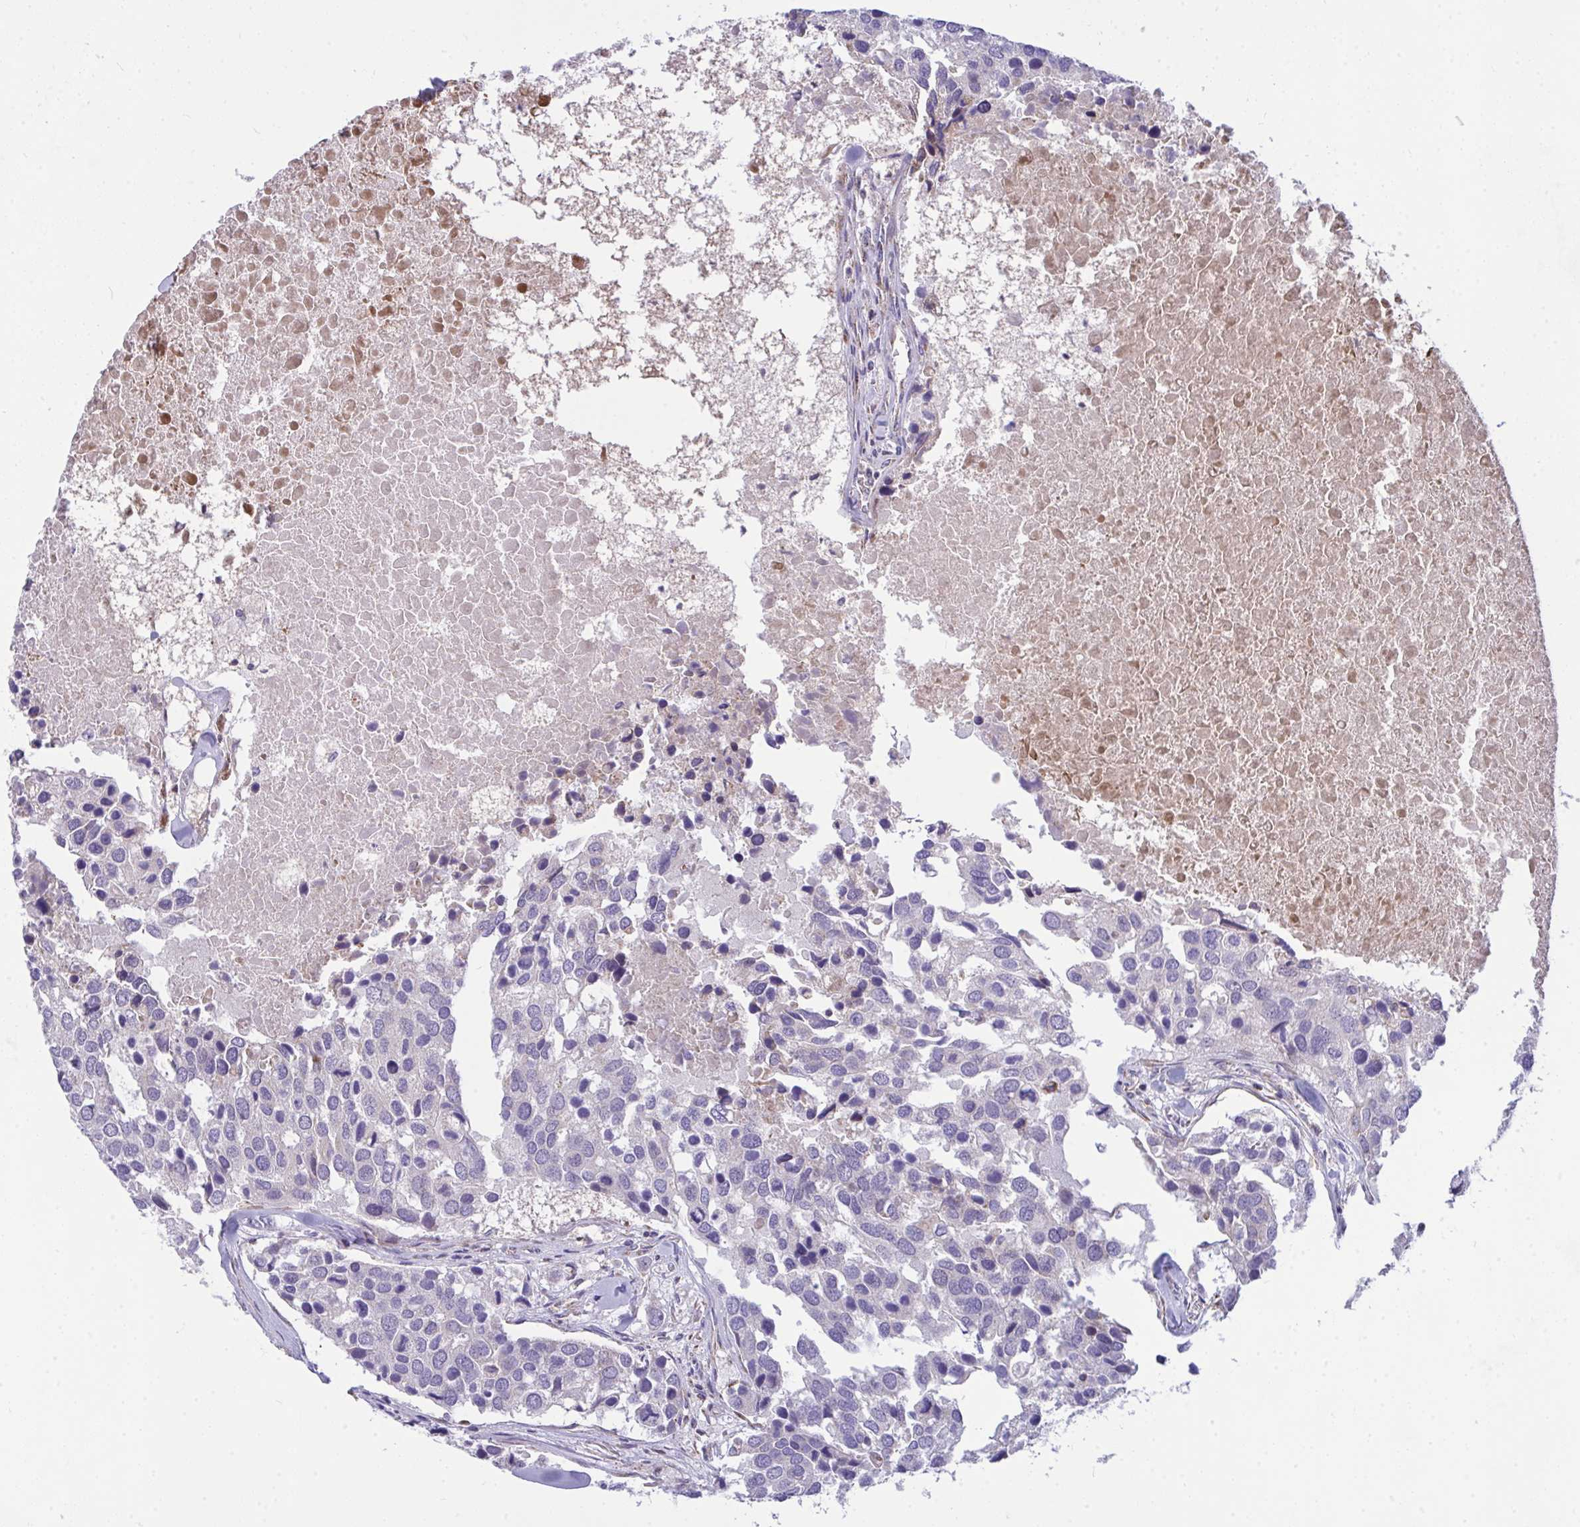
{"staining": {"intensity": "negative", "quantity": "none", "location": "none"}, "tissue": "breast cancer", "cell_type": "Tumor cells", "image_type": "cancer", "snomed": [{"axis": "morphology", "description": "Duct carcinoma"}, {"axis": "topography", "description": "Breast"}], "caption": "Breast intraductal carcinoma stained for a protein using immunohistochemistry demonstrates no expression tumor cells.", "gene": "CEP63", "patient": {"sex": "female", "age": 83}}